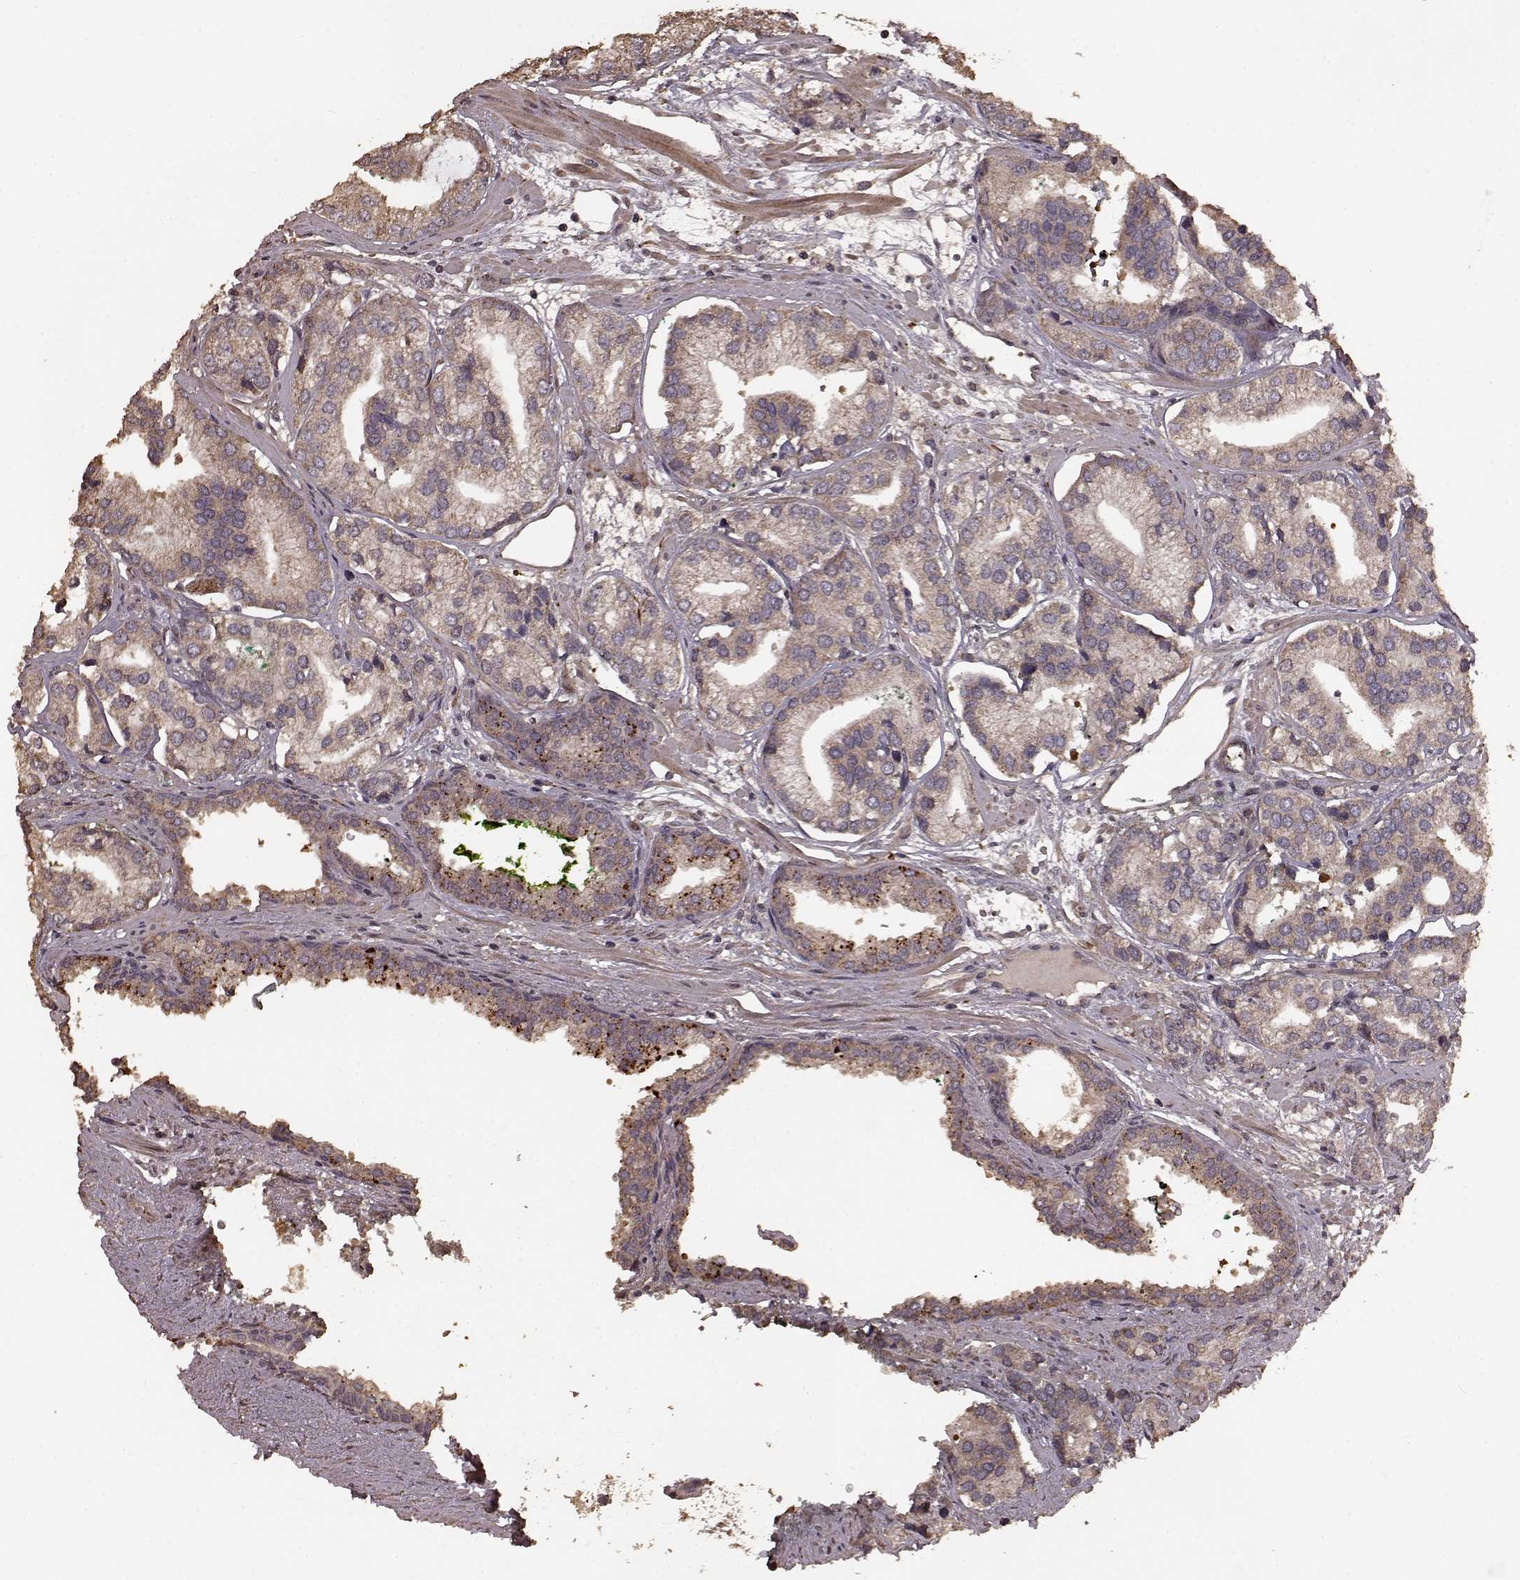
{"staining": {"intensity": "moderate", "quantity": "25%-75%", "location": "cytoplasmic/membranous"}, "tissue": "prostate cancer", "cell_type": "Tumor cells", "image_type": "cancer", "snomed": [{"axis": "morphology", "description": "Adenocarcinoma, High grade"}, {"axis": "topography", "description": "Prostate"}], "caption": "A high-resolution image shows immunohistochemistry (IHC) staining of prostate cancer (adenocarcinoma (high-grade)), which displays moderate cytoplasmic/membranous staining in about 25%-75% of tumor cells.", "gene": "USP15", "patient": {"sex": "male", "age": 58}}